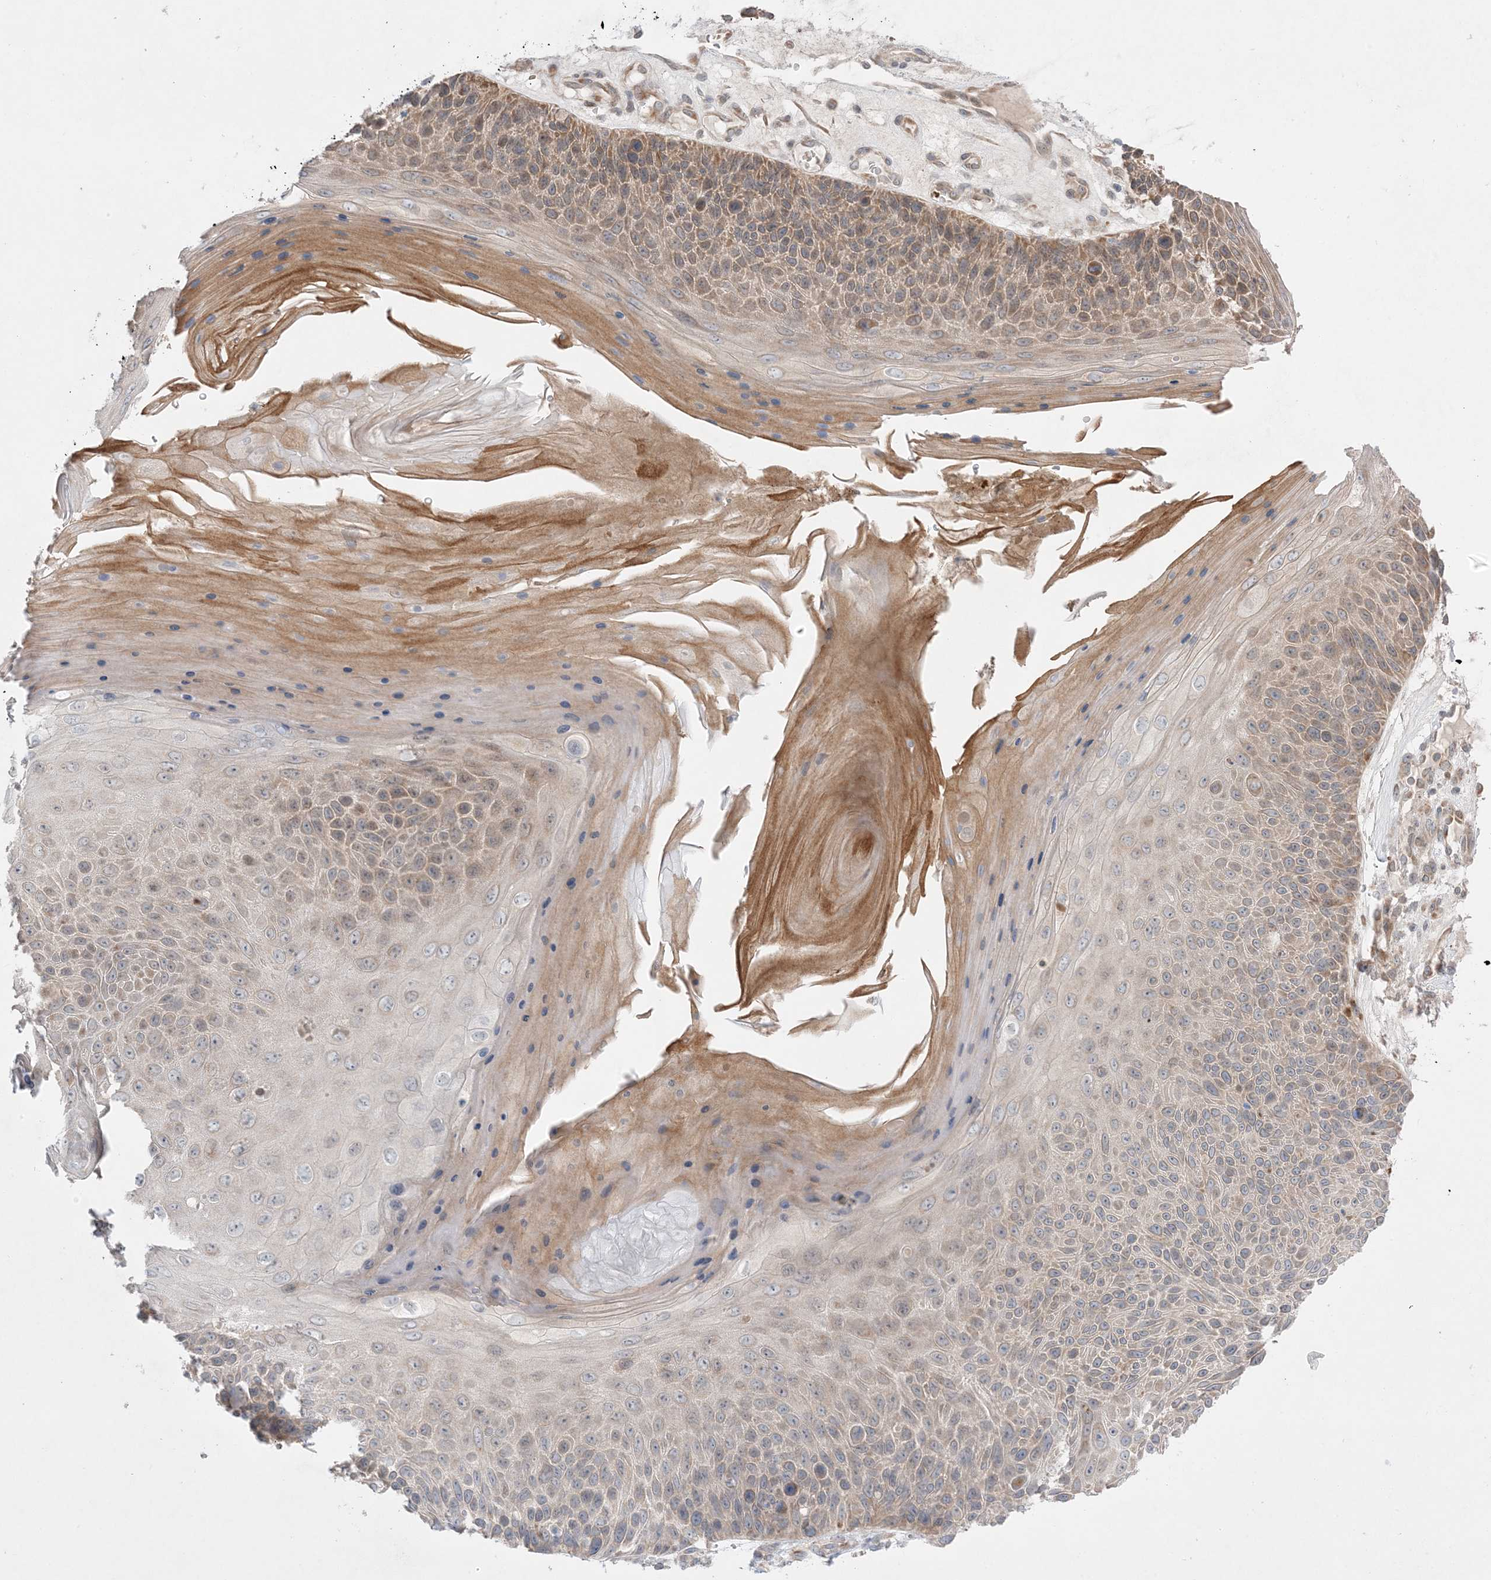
{"staining": {"intensity": "moderate", "quantity": "25%-75%", "location": "cytoplasmic/membranous"}, "tissue": "skin cancer", "cell_type": "Tumor cells", "image_type": "cancer", "snomed": [{"axis": "morphology", "description": "Squamous cell carcinoma, NOS"}, {"axis": "topography", "description": "Skin"}], "caption": "About 25%-75% of tumor cells in human skin cancer (squamous cell carcinoma) display moderate cytoplasmic/membranous protein expression as visualized by brown immunohistochemical staining.", "gene": "MMGT1", "patient": {"sex": "female", "age": 88}}